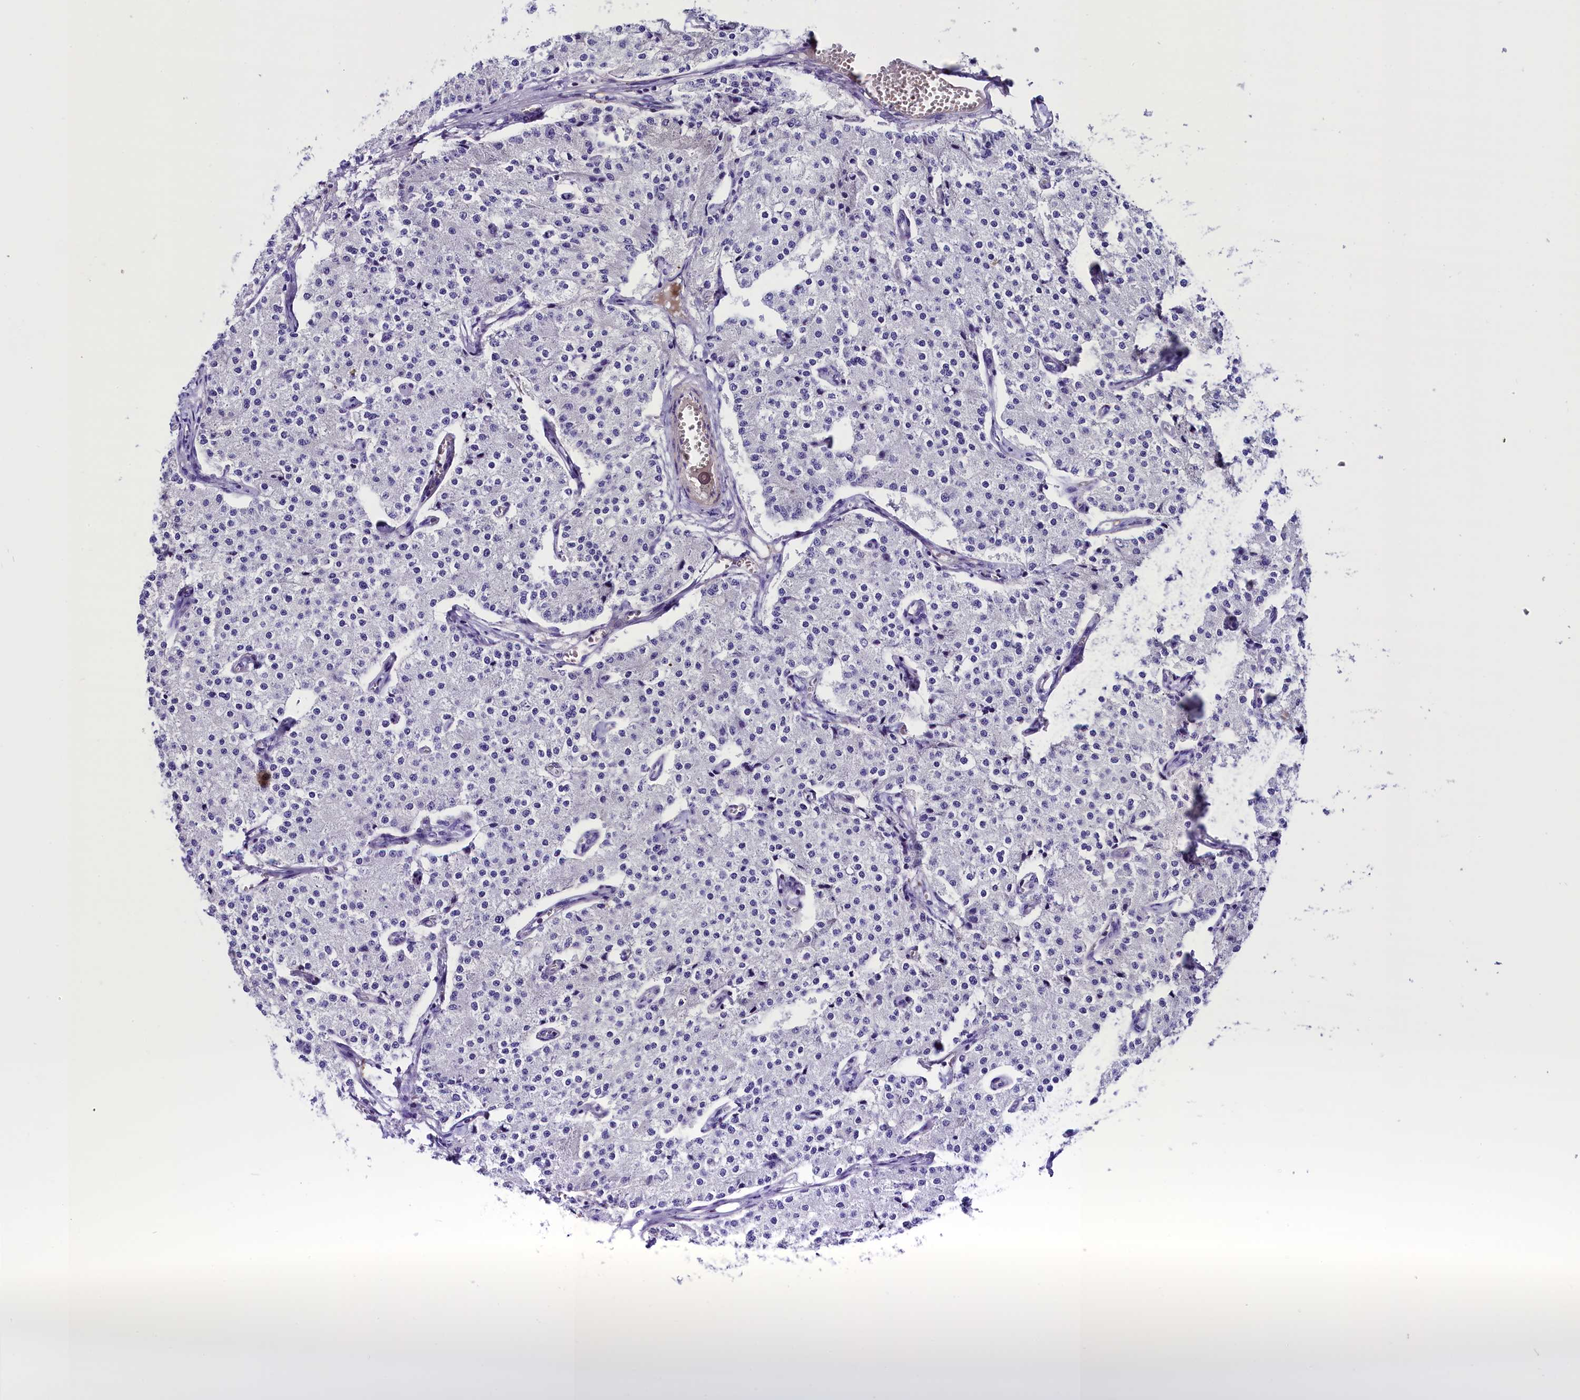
{"staining": {"intensity": "negative", "quantity": "none", "location": "none"}, "tissue": "carcinoid", "cell_type": "Tumor cells", "image_type": "cancer", "snomed": [{"axis": "morphology", "description": "Carcinoid, malignant, NOS"}, {"axis": "topography", "description": "Colon"}], "caption": "The image exhibits no significant positivity in tumor cells of carcinoid (malignant).", "gene": "MEX3B", "patient": {"sex": "female", "age": 52}}